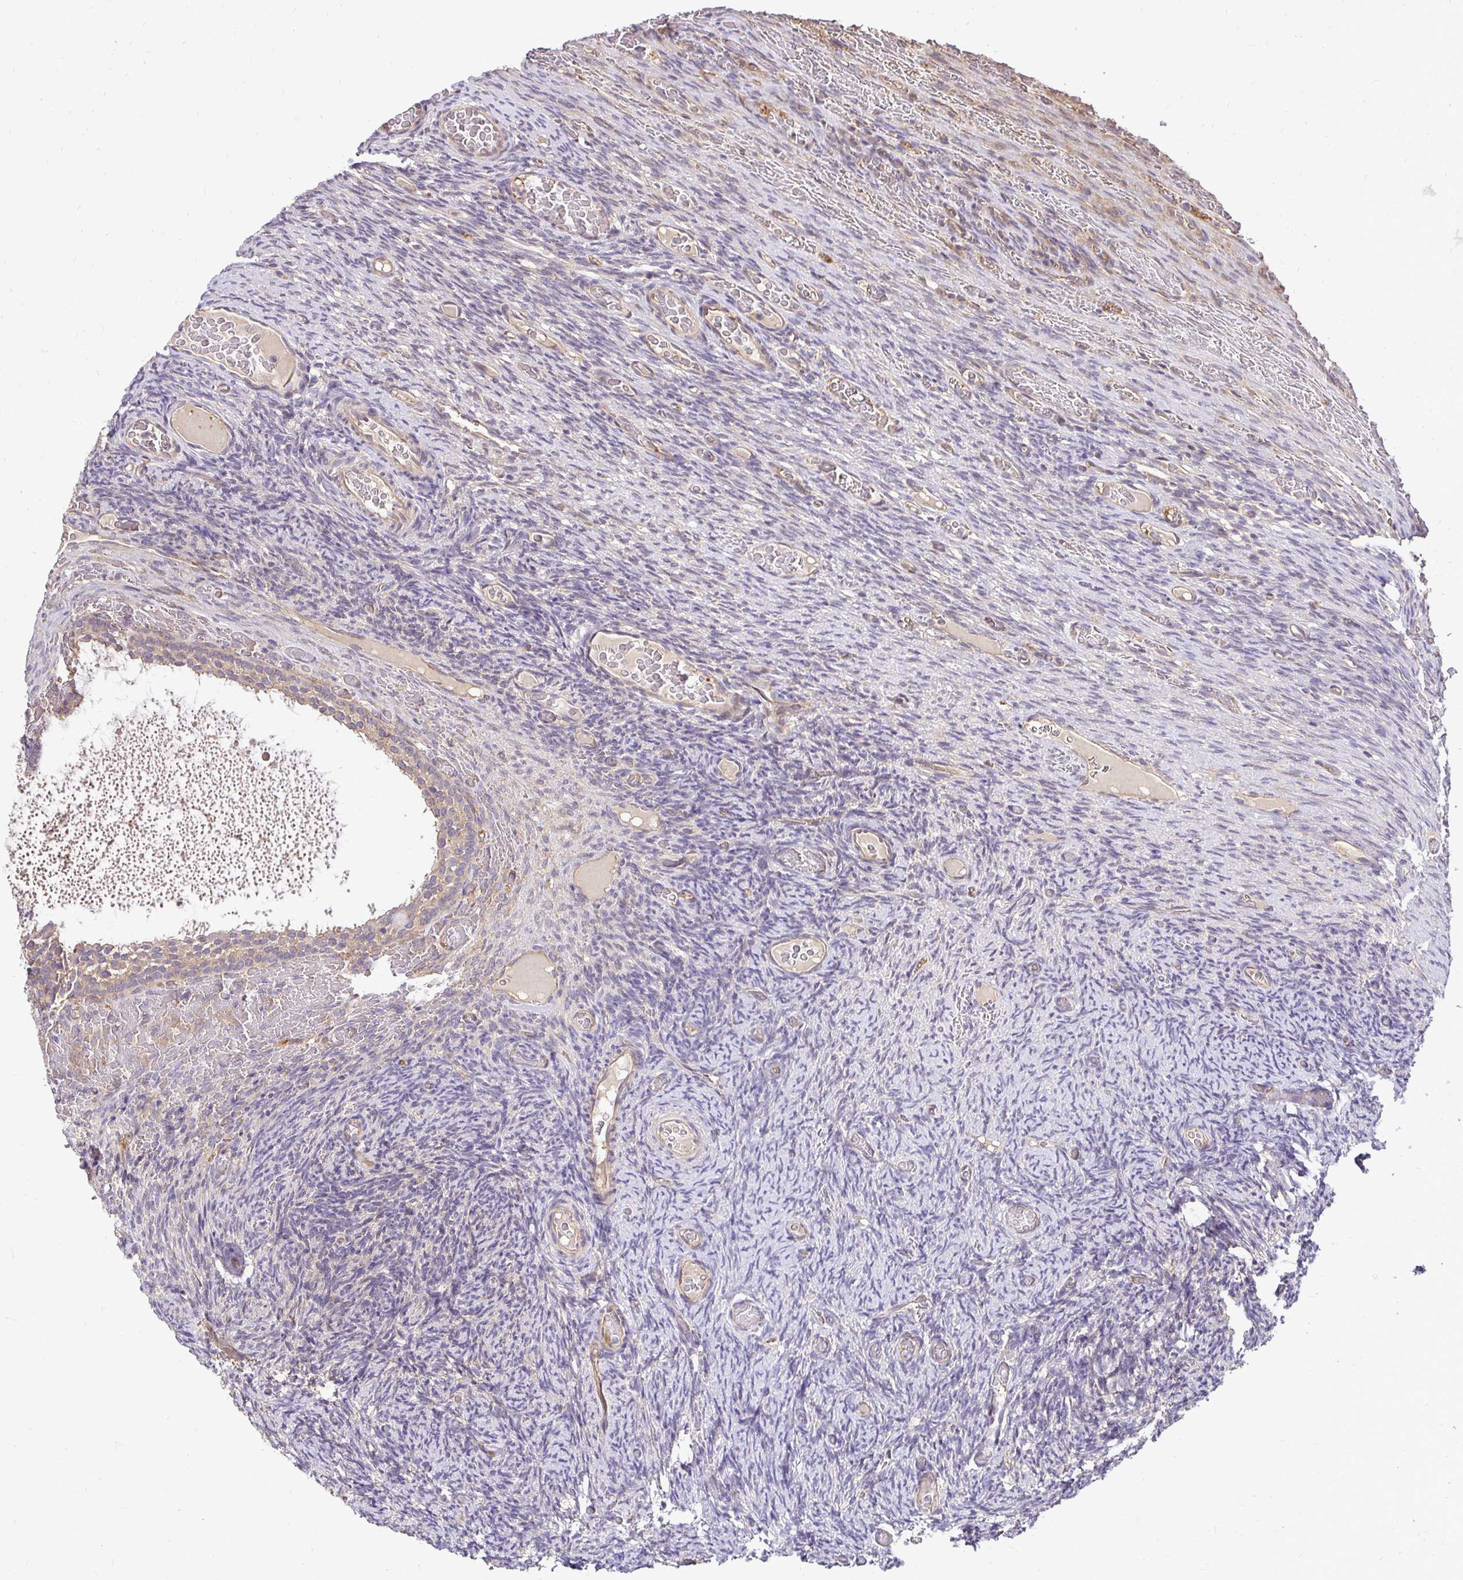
{"staining": {"intensity": "weak", "quantity": ">75%", "location": "cytoplasmic/membranous"}, "tissue": "ovary", "cell_type": "Follicle cells", "image_type": "normal", "snomed": [{"axis": "morphology", "description": "Normal tissue, NOS"}, {"axis": "topography", "description": "Ovary"}], "caption": "Follicle cells reveal low levels of weak cytoplasmic/membranous expression in about >75% of cells in unremarkable human ovary.", "gene": "SLC9A1", "patient": {"sex": "female", "age": 34}}